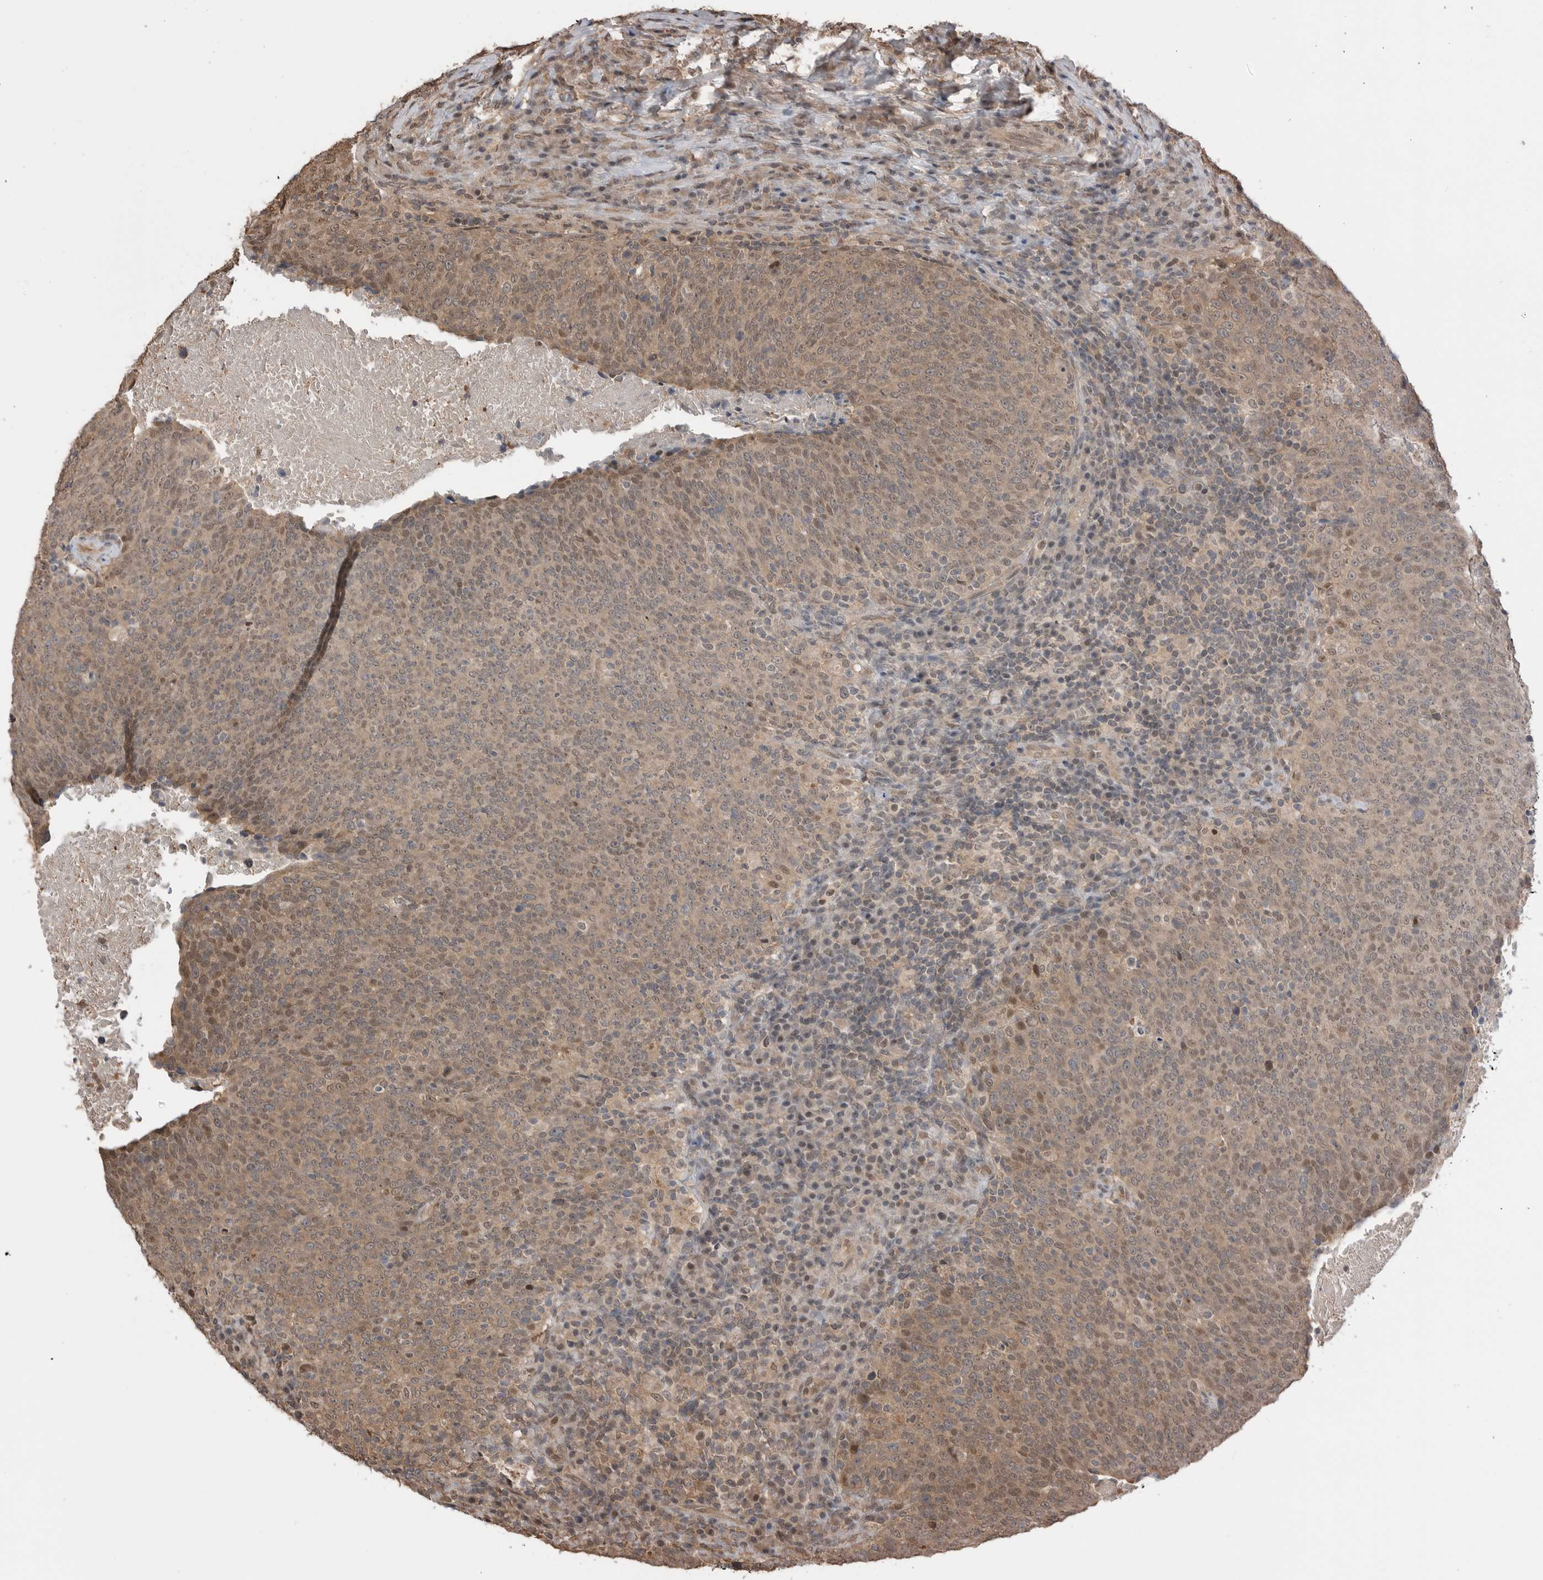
{"staining": {"intensity": "moderate", "quantity": ">75%", "location": "cytoplasmic/membranous,nuclear"}, "tissue": "head and neck cancer", "cell_type": "Tumor cells", "image_type": "cancer", "snomed": [{"axis": "morphology", "description": "Squamous cell carcinoma, NOS"}, {"axis": "morphology", "description": "Squamous cell carcinoma, metastatic, NOS"}, {"axis": "topography", "description": "Lymph node"}, {"axis": "topography", "description": "Head-Neck"}], "caption": "This micrograph exhibits head and neck cancer stained with immunohistochemistry (IHC) to label a protein in brown. The cytoplasmic/membranous and nuclear of tumor cells show moderate positivity for the protein. Nuclei are counter-stained blue.", "gene": "PEAK1", "patient": {"sex": "male", "age": 62}}